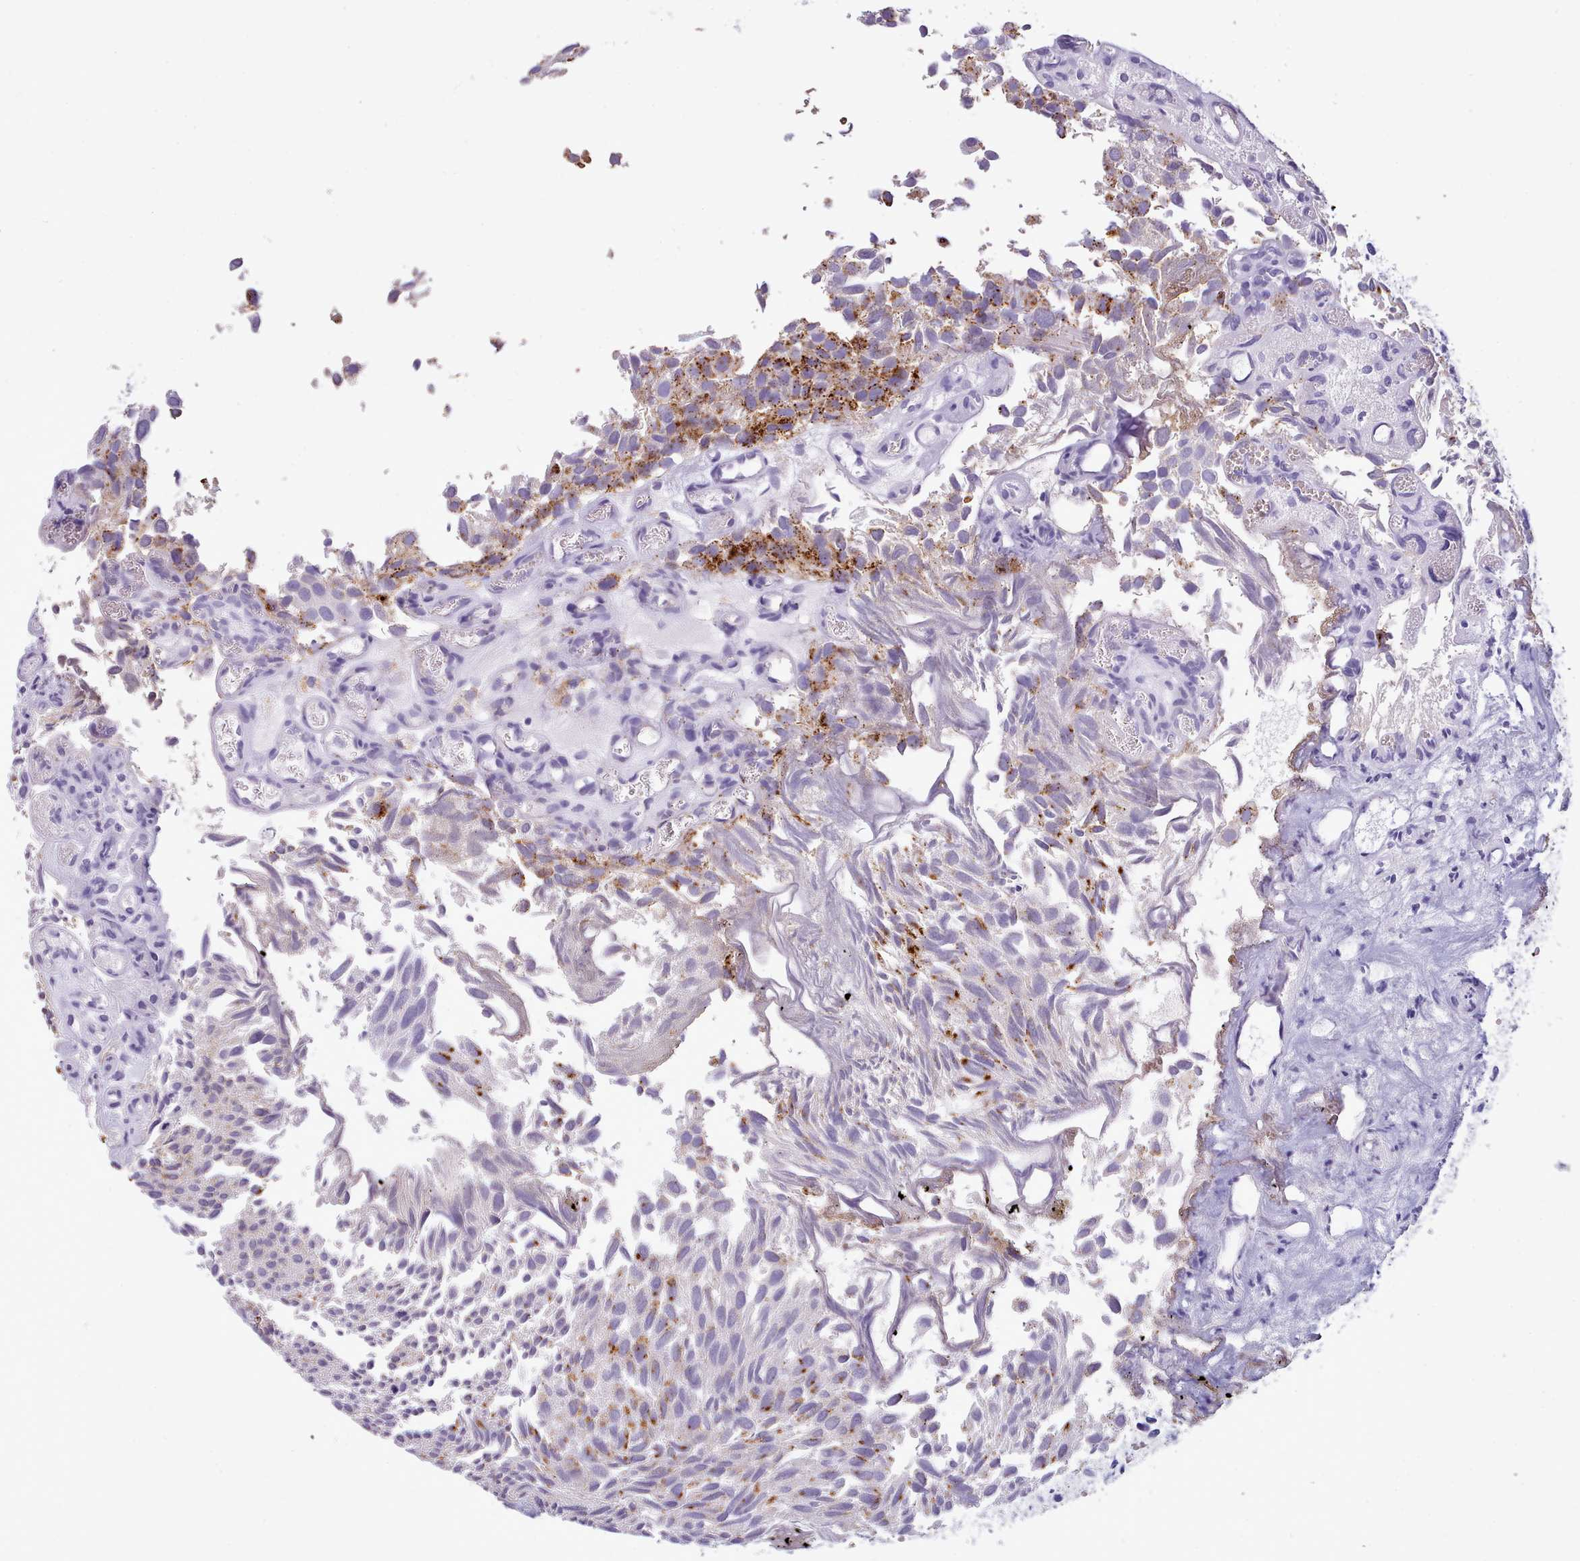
{"staining": {"intensity": "strong", "quantity": ">75%", "location": "cytoplasmic/membranous"}, "tissue": "urothelial cancer", "cell_type": "Tumor cells", "image_type": "cancer", "snomed": [{"axis": "morphology", "description": "Urothelial carcinoma, Low grade"}, {"axis": "topography", "description": "Urinary bladder"}], "caption": "This image demonstrates low-grade urothelial carcinoma stained with immunohistochemistry (IHC) to label a protein in brown. The cytoplasmic/membranous of tumor cells show strong positivity for the protein. Nuclei are counter-stained blue.", "gene": "GAA", "patient": {"sex": "male", "age": 88}}